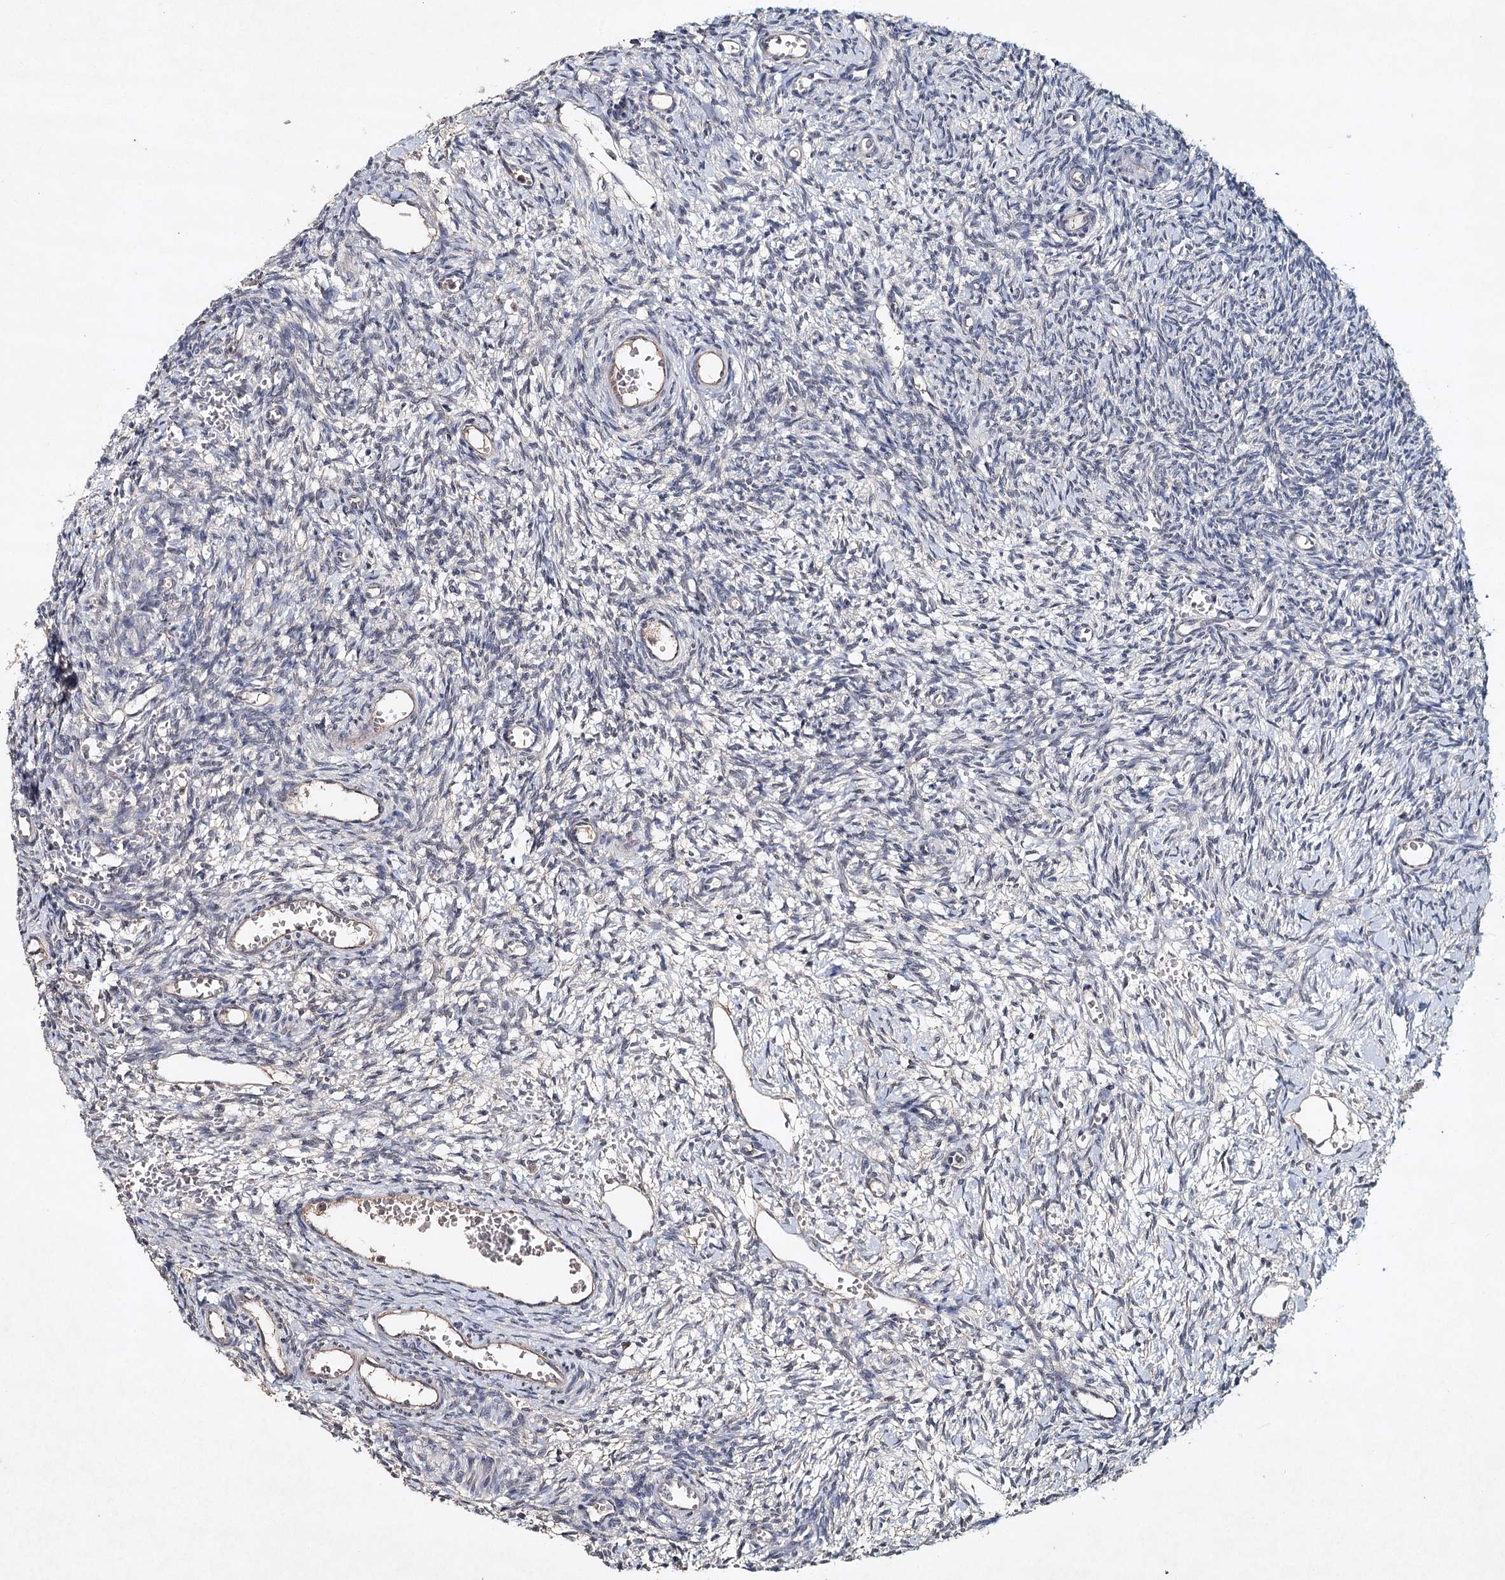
{"staining": {"intensity": "negative", "quantity": "none", "location": "none"}, "tissue": "ovary", "cell_type": "Ovarian stroma cells", "image_type": "normal", "snomed": [{"axis": "morphology", "description": "Normal tissue, NOS"}, {"axis": "topography", "description": "Ovary"}], "caption": "Micrograph shows no protein expression in ovarian stroma cells of unremarkable ovary. Brightfield microscopy of IHC stained with DAB (3,3'-diaminobenzidine) (brown) and hematoxylin (blue), captured at high magnification.", "gene": "SYNPO", "patient": {"sex": "female", "age": 39}}